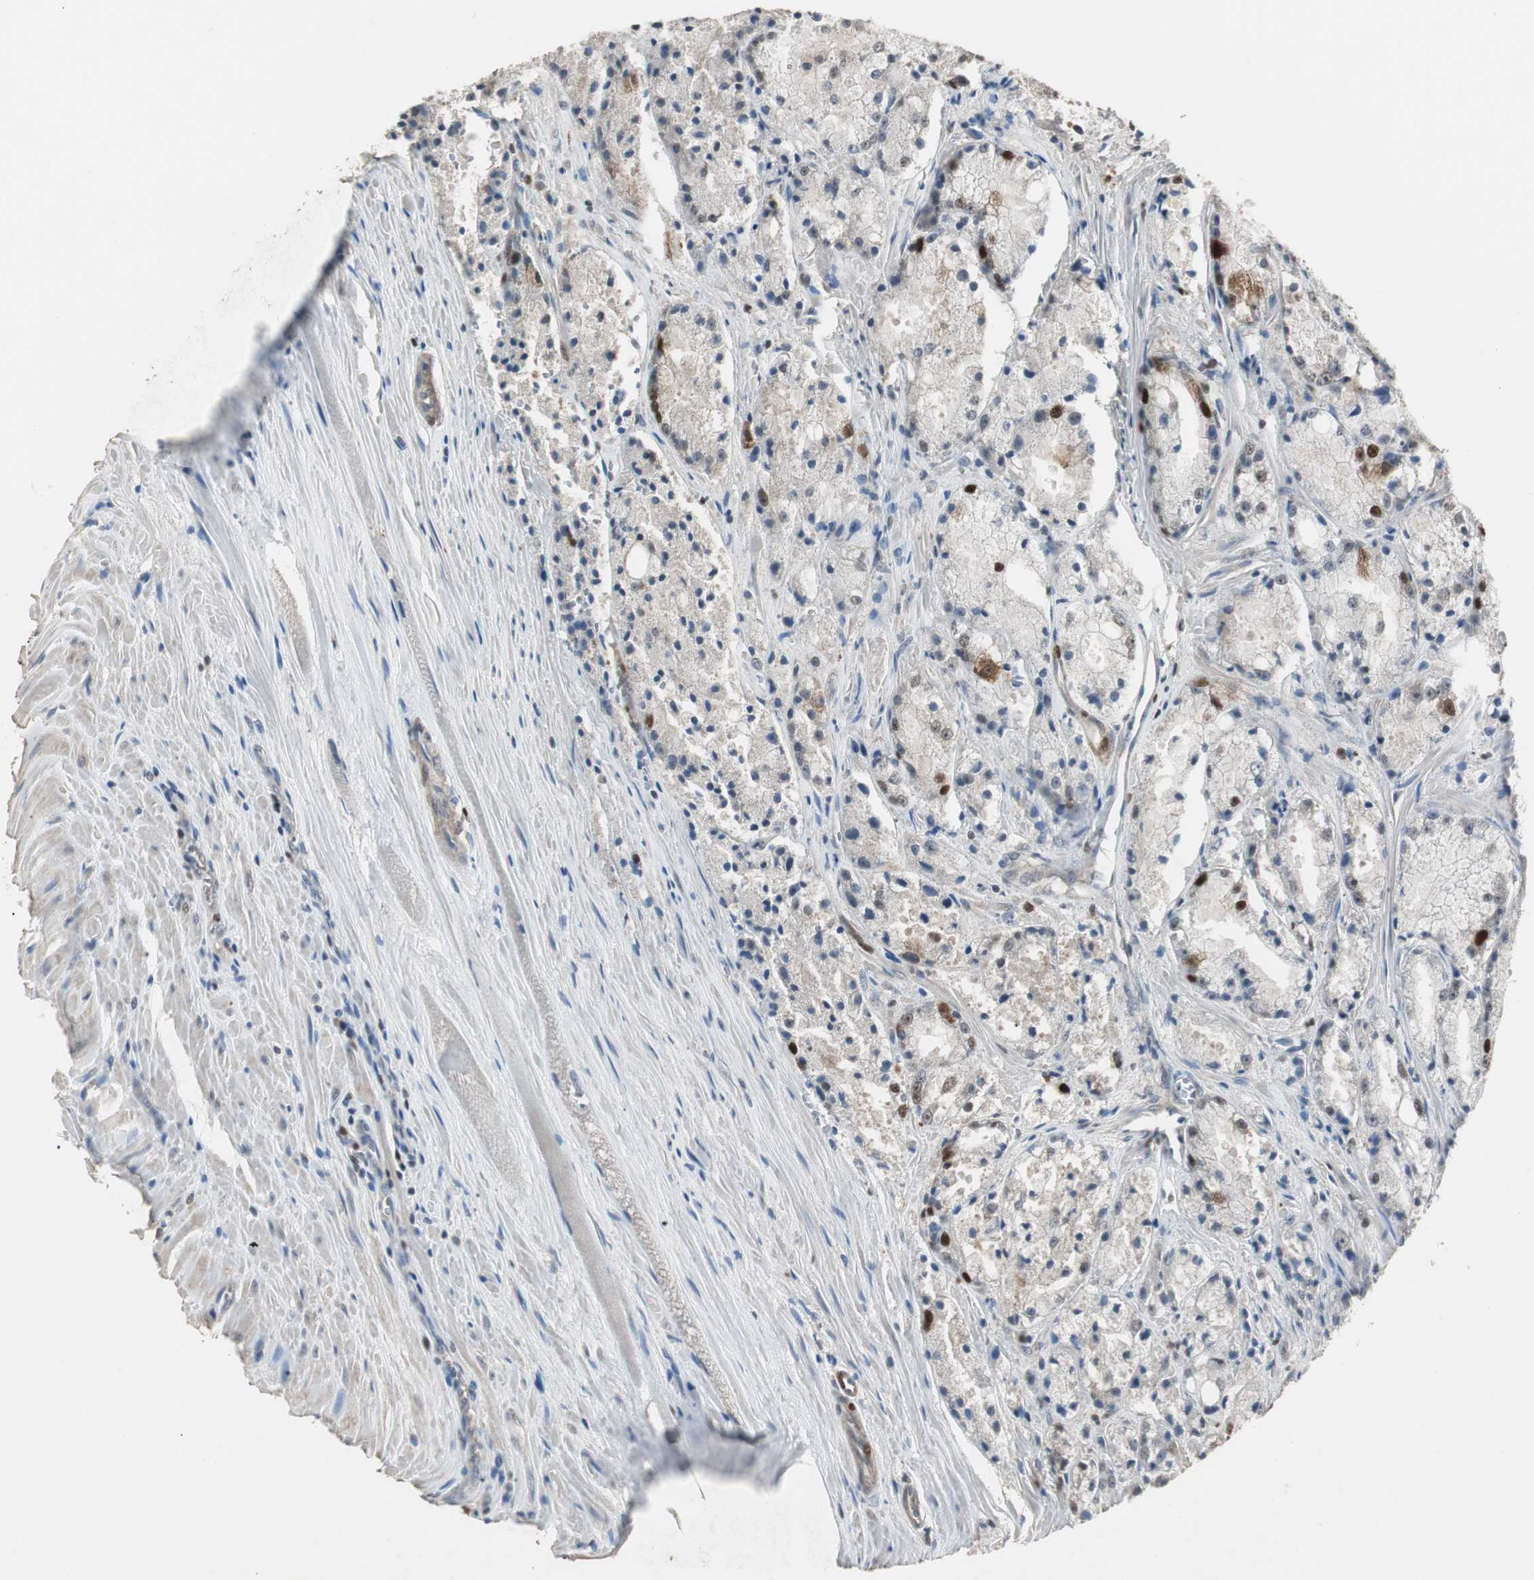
{"staining": {"intensity": "moderate", "quantity": "<25%", "location": "nuclear"}, "tissue": "prostate cancer", "cell_type": "Tumor cells", "image_type": "cancer", "snomed": [{"axis": "morphology", "description": "Adenocarcinoma, Low grade"}, {"axis": "topography", "description": "Prostate"}], "caption": "Immunohistochemistry (IHC) histopathology image of prostate adenocarcinoma (low-grade) stained for a protein (brown), which reveals low levels of moderate nuclear expression in approximately <25% of tumor cells.", "gene": "FEN1", "patient": {"sex": "male", "age": 64}}